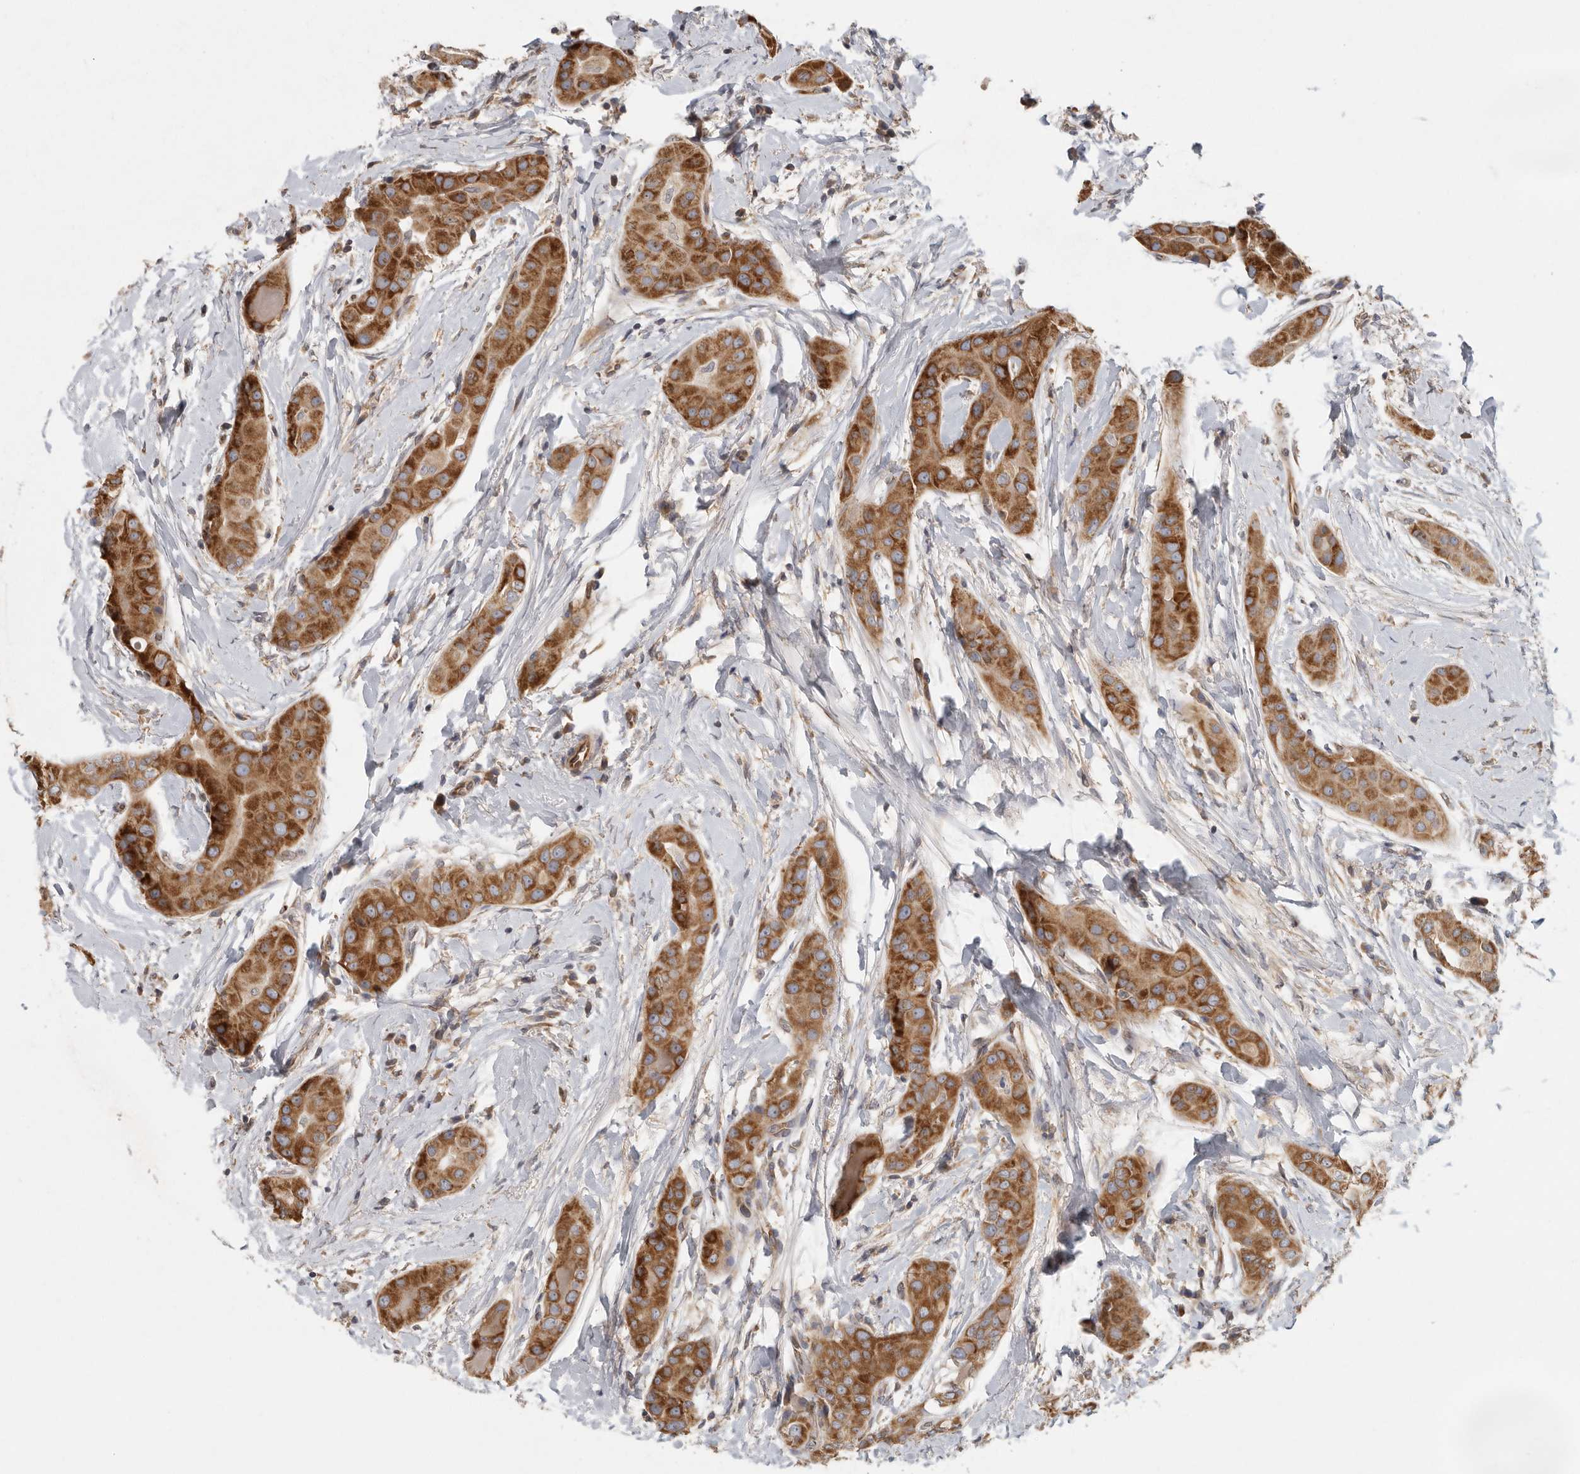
{"staining": {"intensity": "strong", "quantity": ">75%", "location": "cytoplasmic/membranous"}, "tissue": "thyroid cancer", "cell_type": "Tumor cells", "image_type": "cancer", "snomed": [{"axis": "morphology", "description": "Papillary adenocarcinoma, NOS"}, {"axis": "topography", "description": "Thyroid gland"}], "caption": "IHC of thyroid papillary adenocarcinoma shows high levels of strong cytoplasmic/membranous staining in approximately >75% of tumor cells. (Brightfield microscopy of DAB IHC at high magnification).", "gene": "BCAP29", "patient": {"sex": "male", "age": 33}}